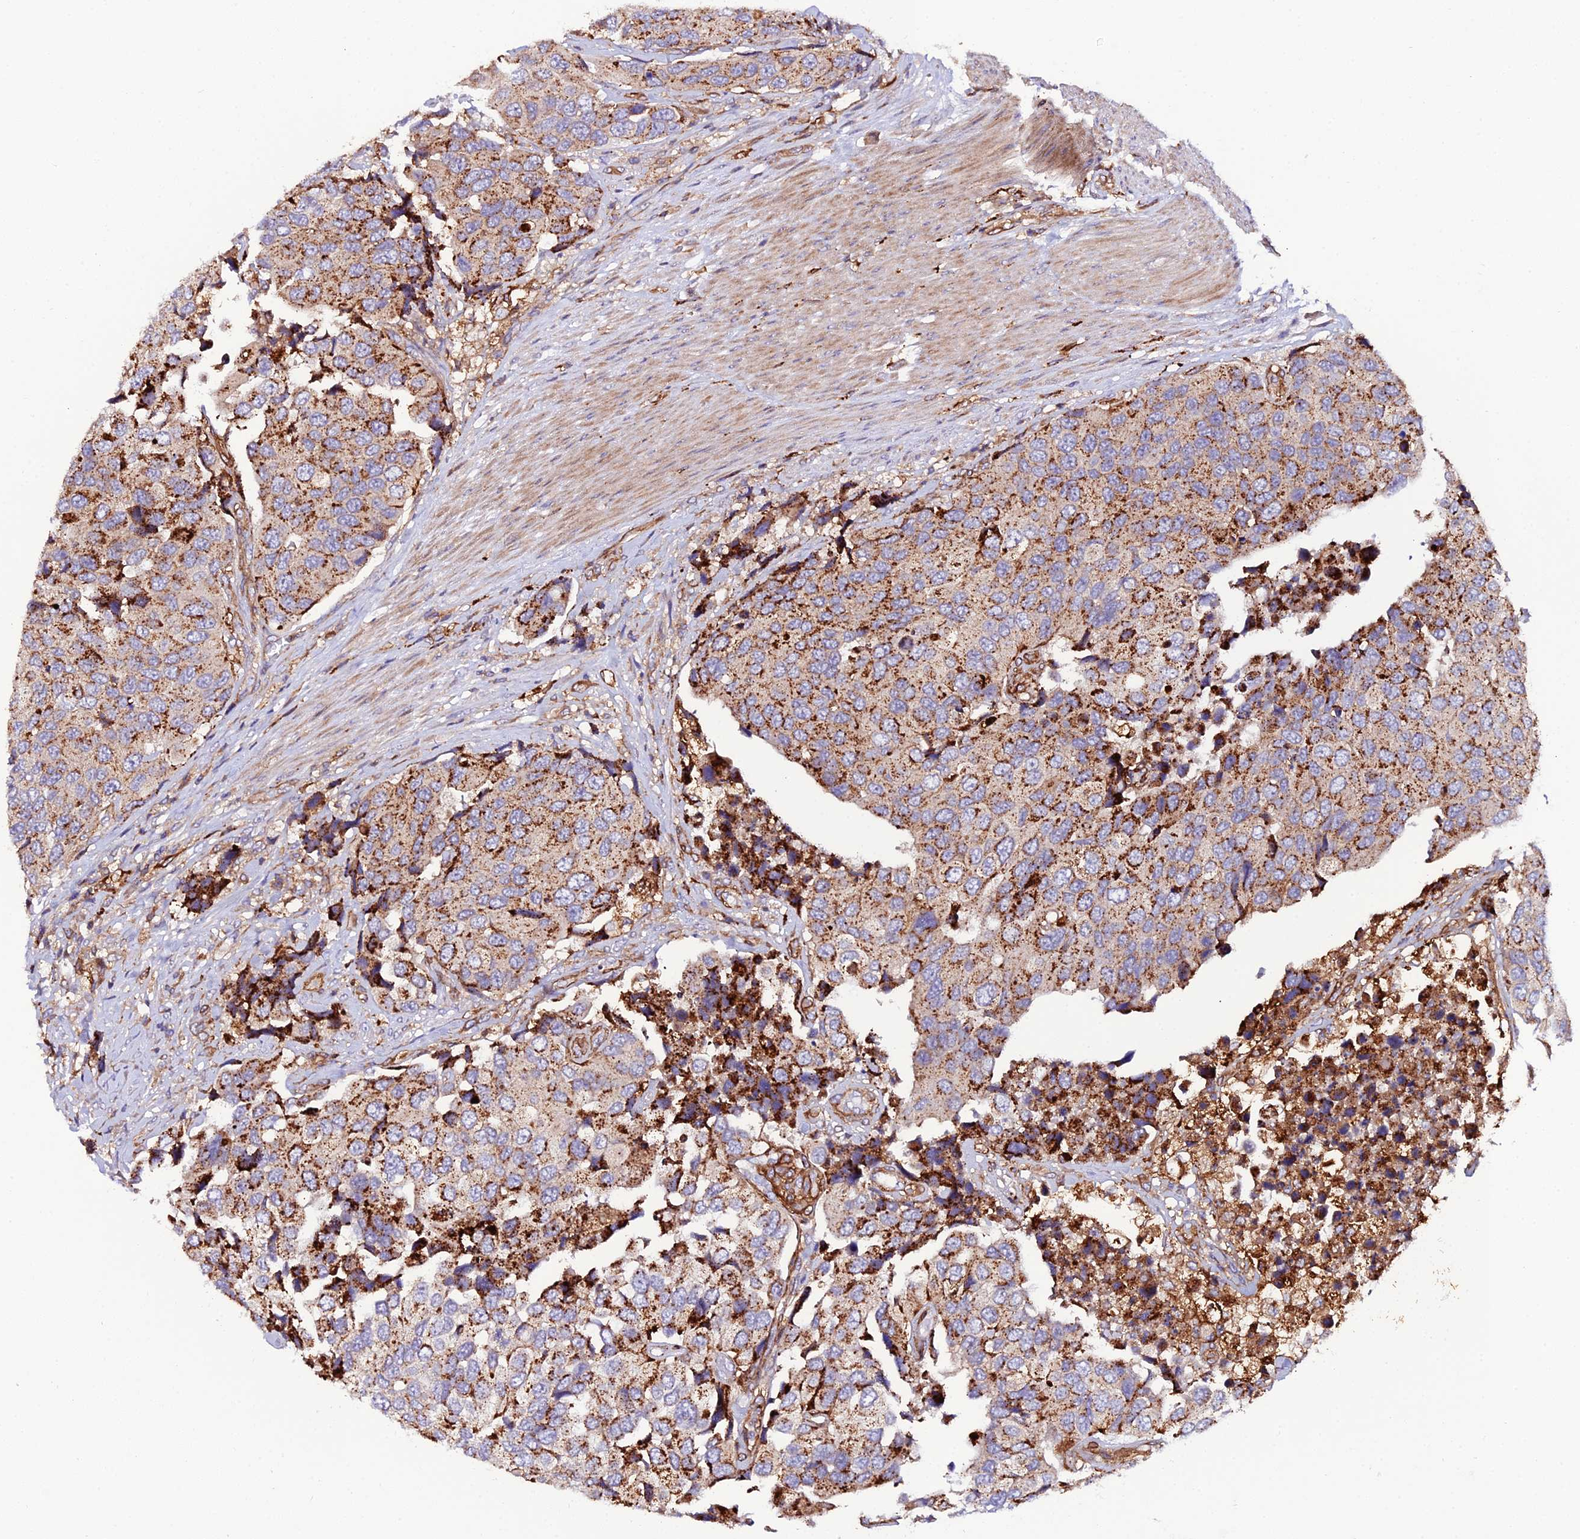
{"staining": {"intensity": "strong", "quantity": ">75%", "location": "cytoplasmic/membranous"}, "tissue": "urothelial cancer", "cell_type": "Tumor cells", "image_type": "cancer", "snomed": [{"axis": "morphology", "description": "Urothelial carcinoma, High grade"}, {"axis": "topography", "description": "Urinary bladder"}], "caption": "There is high levels of strong cytoplasmic/membranous positivity in tumor cells of urothelial cancer, as demonstrated by immunohistochemical staining (brown color).", "gene": "TRPV2", "patient": {"sex": "male", "age": 74}}